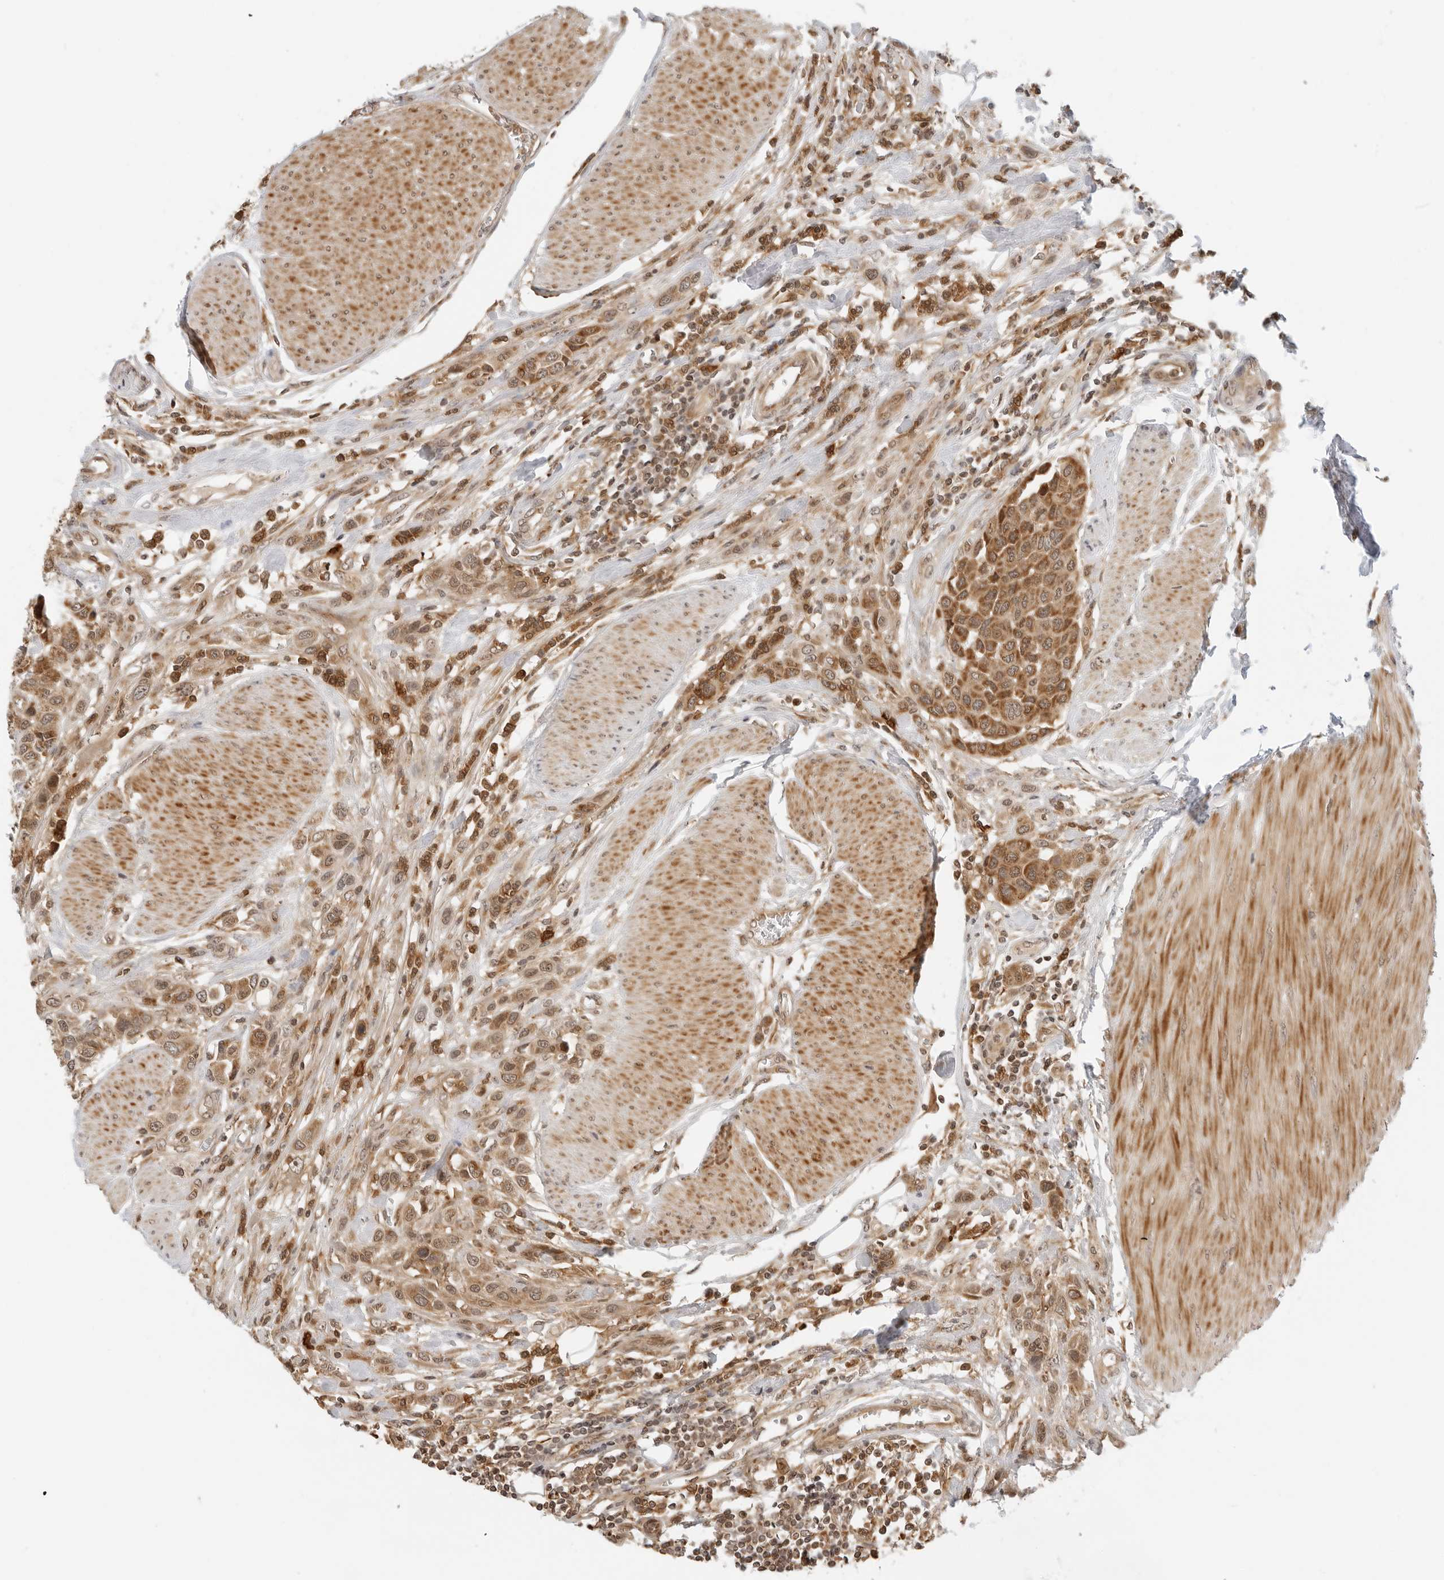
{"staining": {"intensity": "moderate", "quantity": ">75%", "location": "cytoplasmic/membranous"}, "tissue": "urothelial cancer", "cell_type": "Tumor cells", "image_type": "cancer", "snomed": [{"axis": "morphology", "description": "Urothelial carcinoma, High grade"}, {"axis": "topography", "description": "Urinary bladder"}], "caption": "Moderate cytoplasmic/membranous staining for a protein is appreciated in about >75% of tumor cells of urothelial carcinoma (high-grade) using immunohistochemistry.", "gene": "RC3H1", "patient": {"sex": "male", "age": 50}}